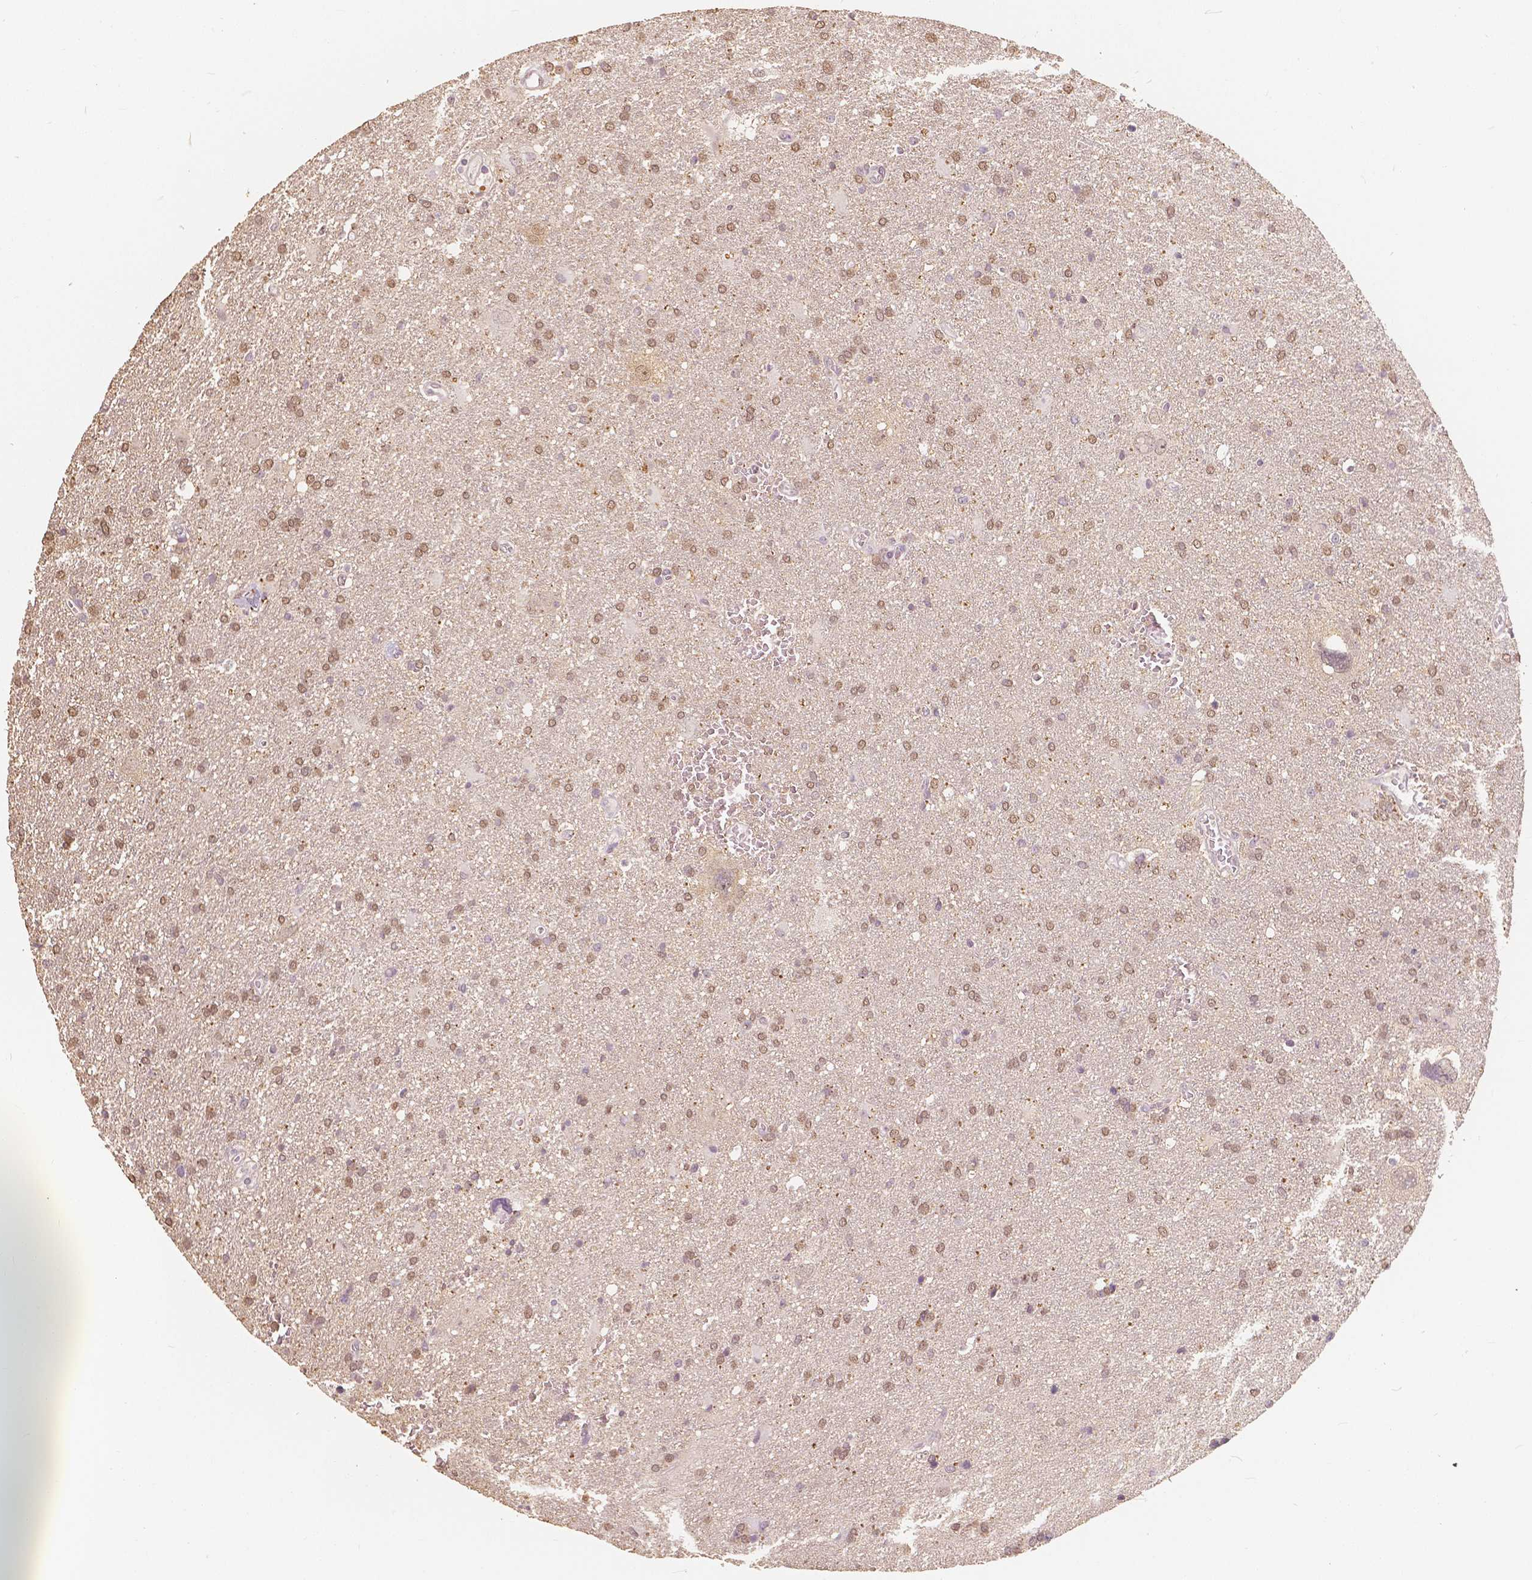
{"staining": {"intensity": "moderate", "quantity": ">75%", "location": "cytoplasmic/membranous,nuclear"}, "tissue": "glioma", "cell_type": "Tumor cells", "image_type": "cancer", "snomed": [{"axis": "morphology", "description": "Glioma, malignant, Low grade"}, {"axis": "topography", "description": "Brain"}], "caption": "Protein expression analysis of glioma exhibits moderate cytoplasmic/membranous and nuclear staining in approximately >75% of tumor cells. The protein of interest is stained brown, and the nuclei are stained in blue (DAB (3,3'-diaminobenzidine) IHC with brightfield microscopy, high magnification).", "gene": "SAT2", "patient": {"sex": "male", "age": 66}}